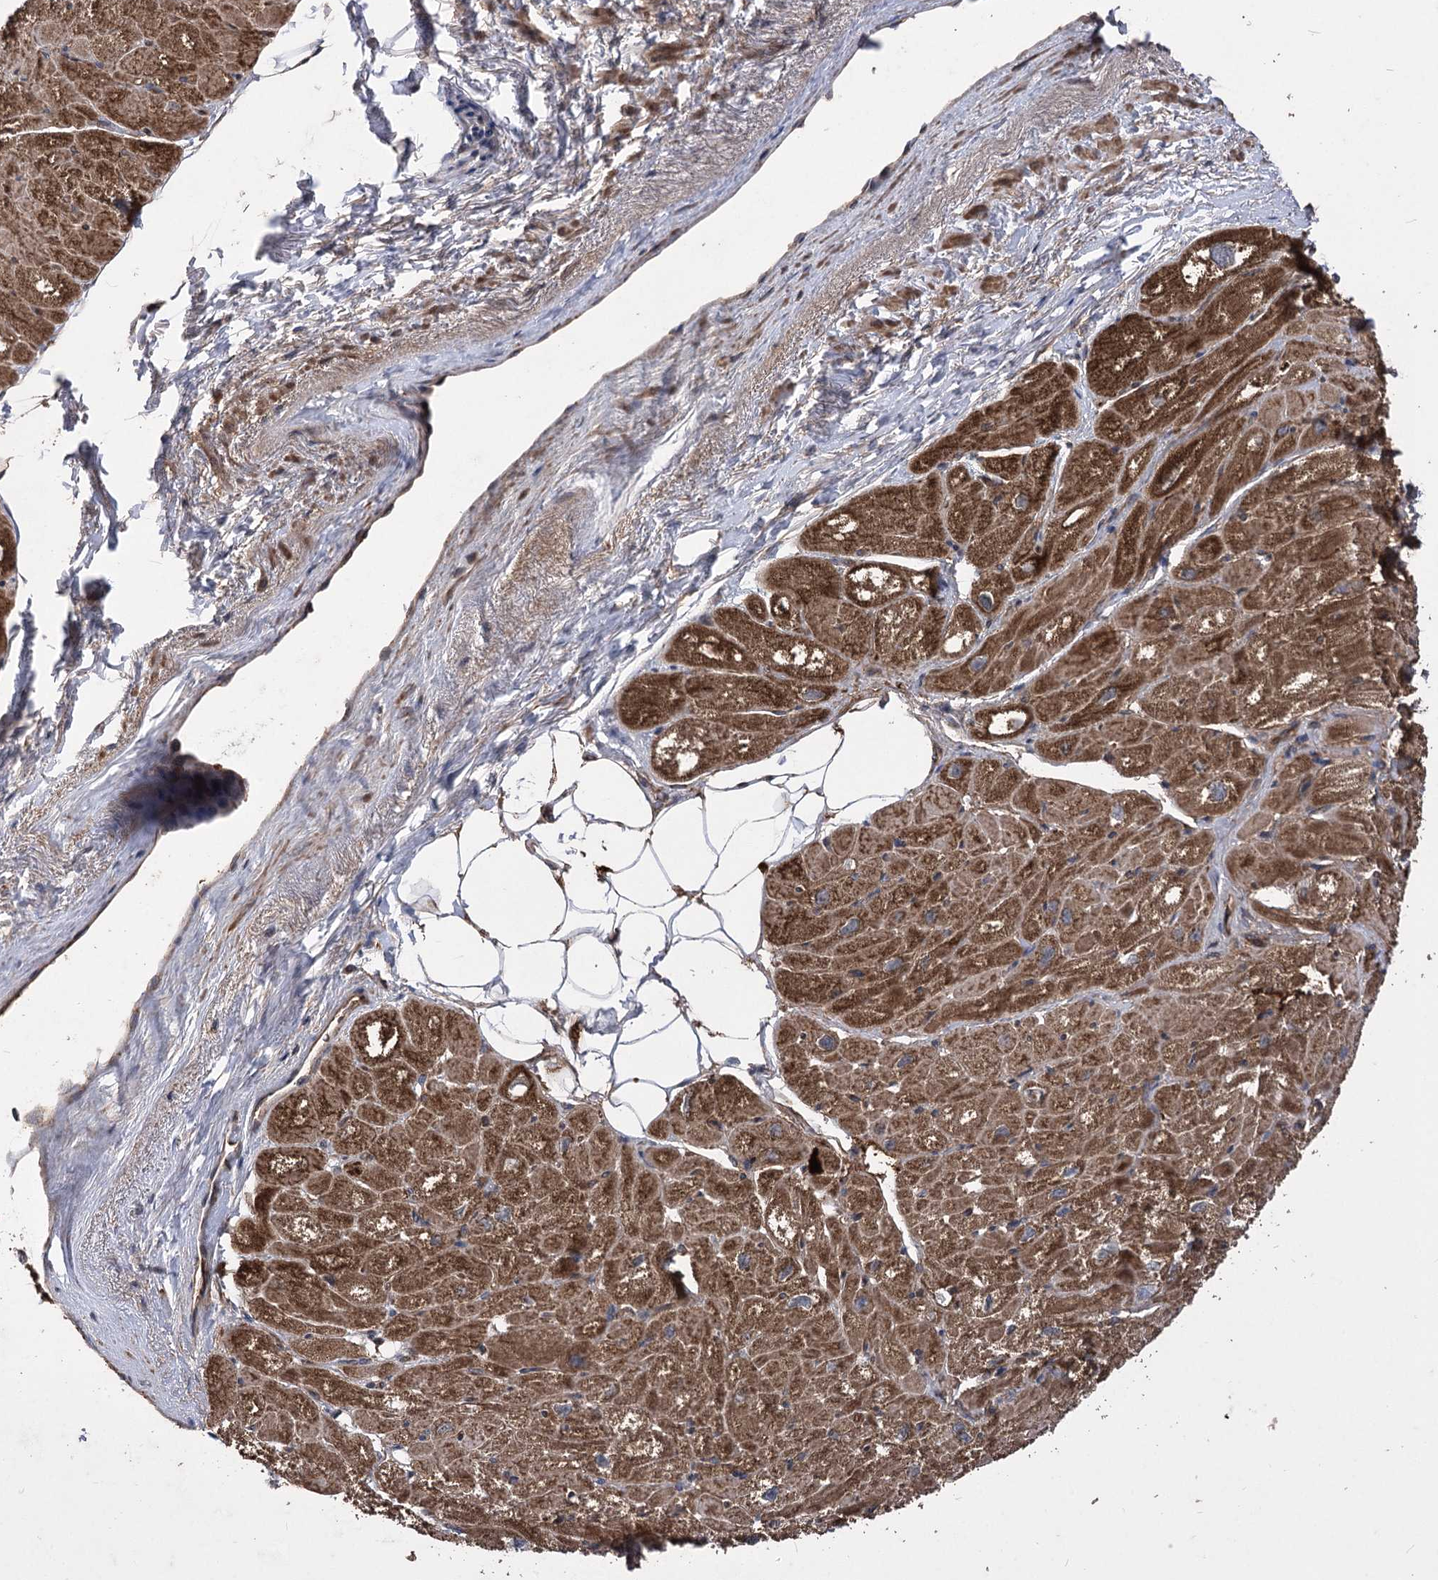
{"staining": {"intensity": "strong", "quantity": ">75%", "location": "cytoplasmic/membranous"}, "tissue": "heart muscle", "cell_type": "Cardiomyocytes", "image_type": "normal", "snomed": [{"axis": "morphology", "description": "Normal tissue, NOS"}, {"axis": "topography", "description": "Heart"}], "caption": "Protein expression by IHC demonstrates strong cytoplasmic/membranous positivity in approximately >75% of cardiomyocytes in unremarkable heart muscle. (DAB IHC, brown staining for protein, blue staining for nuclei).", "gene": "RASSF3", "patient": {"sex": "male", "age": 50}}